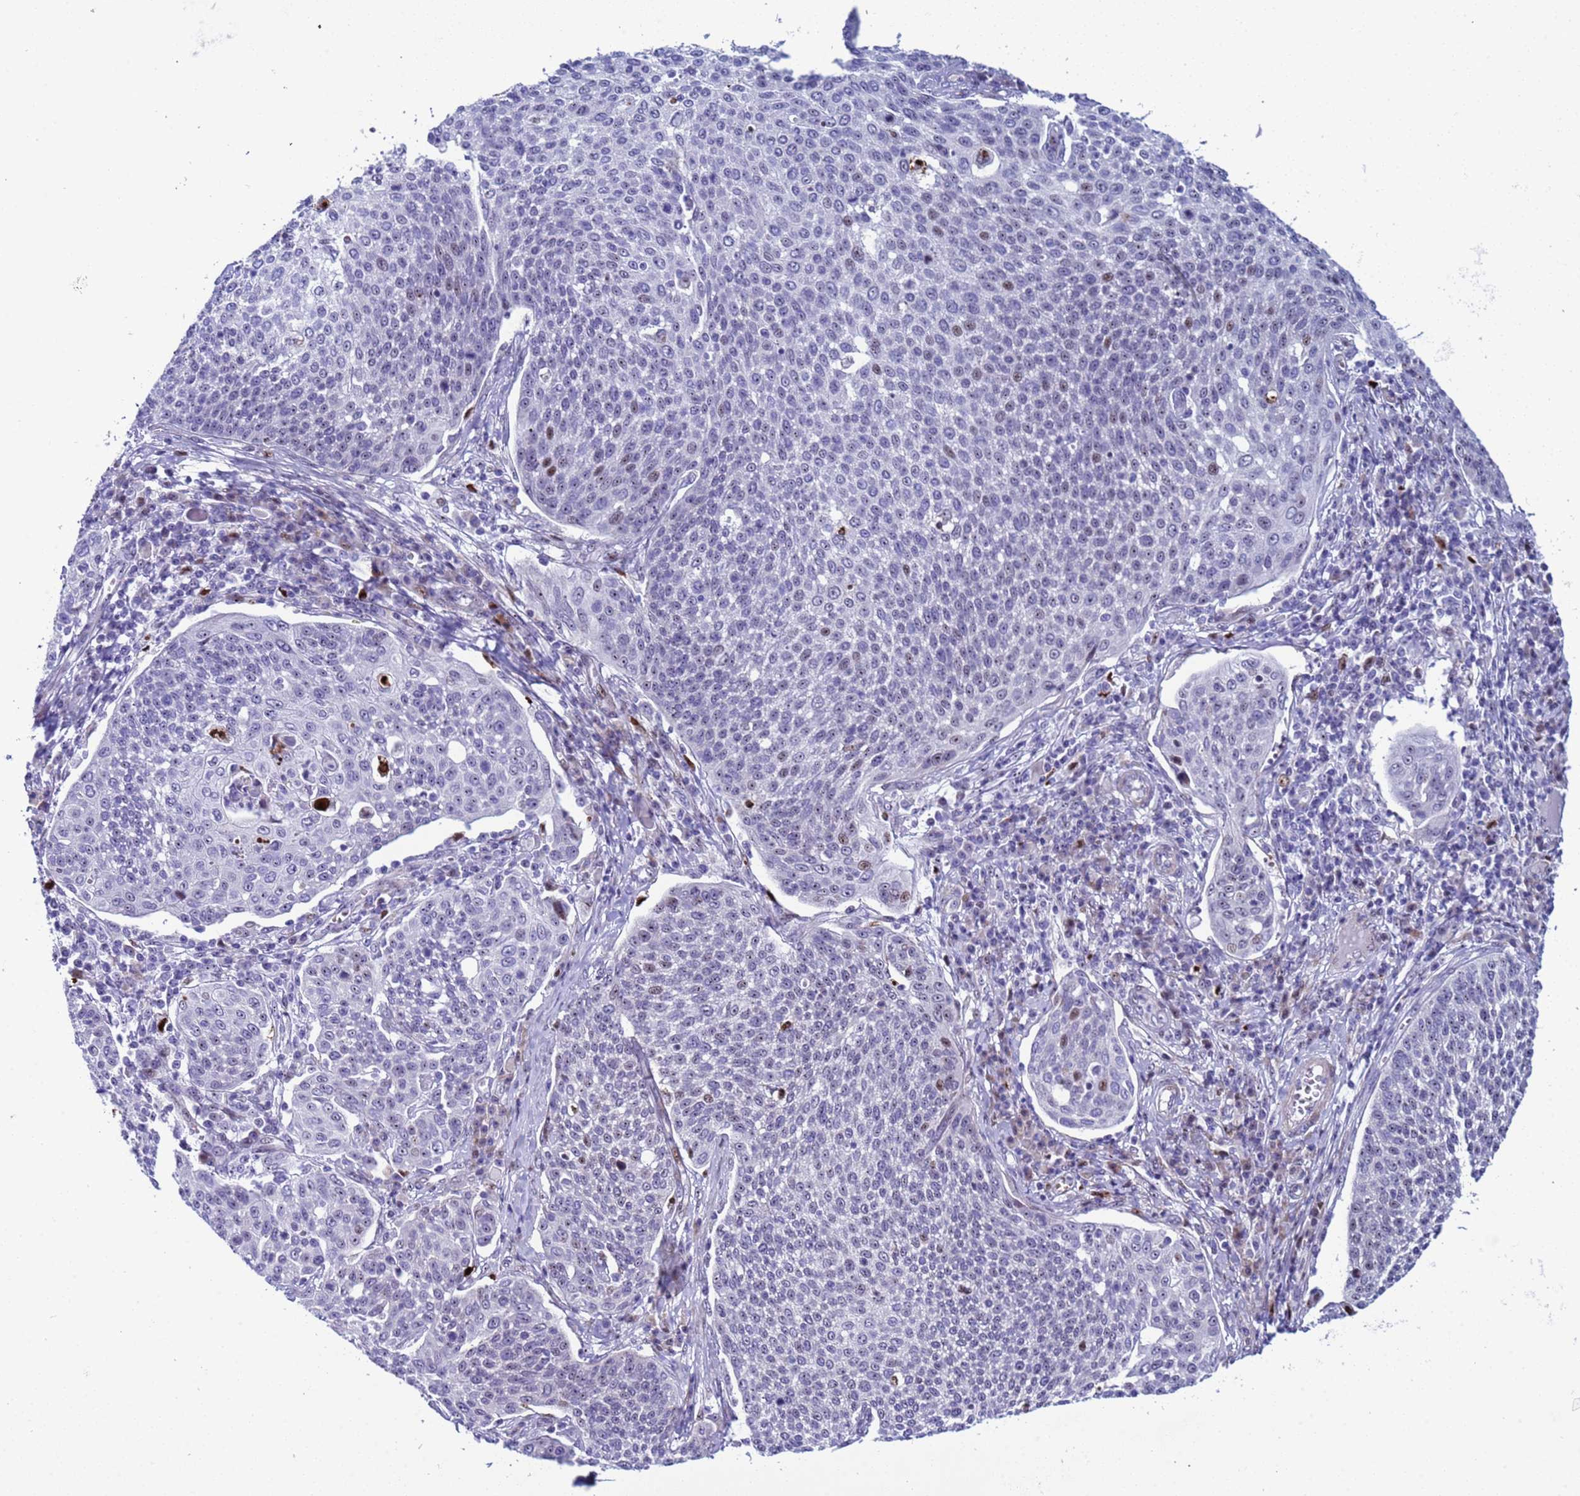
{"staining": {"intensity": "negative", "quantity": "none", "location": "none"}, "tissue": "cervical cancer", "cell_type": "Tumor cells", "image_type": "cancer", "snomed": [{"axis": "morphology", "description": "Squamous cell carcinoma, NOS"}, {"axis": "topography", "description": "Cervix"}], "caption": "Immunohistochemistry of cervical cancer displays no expression in tumor cells.", "gene": "POP5", "patient": {"sex": "female", "age": 34}}